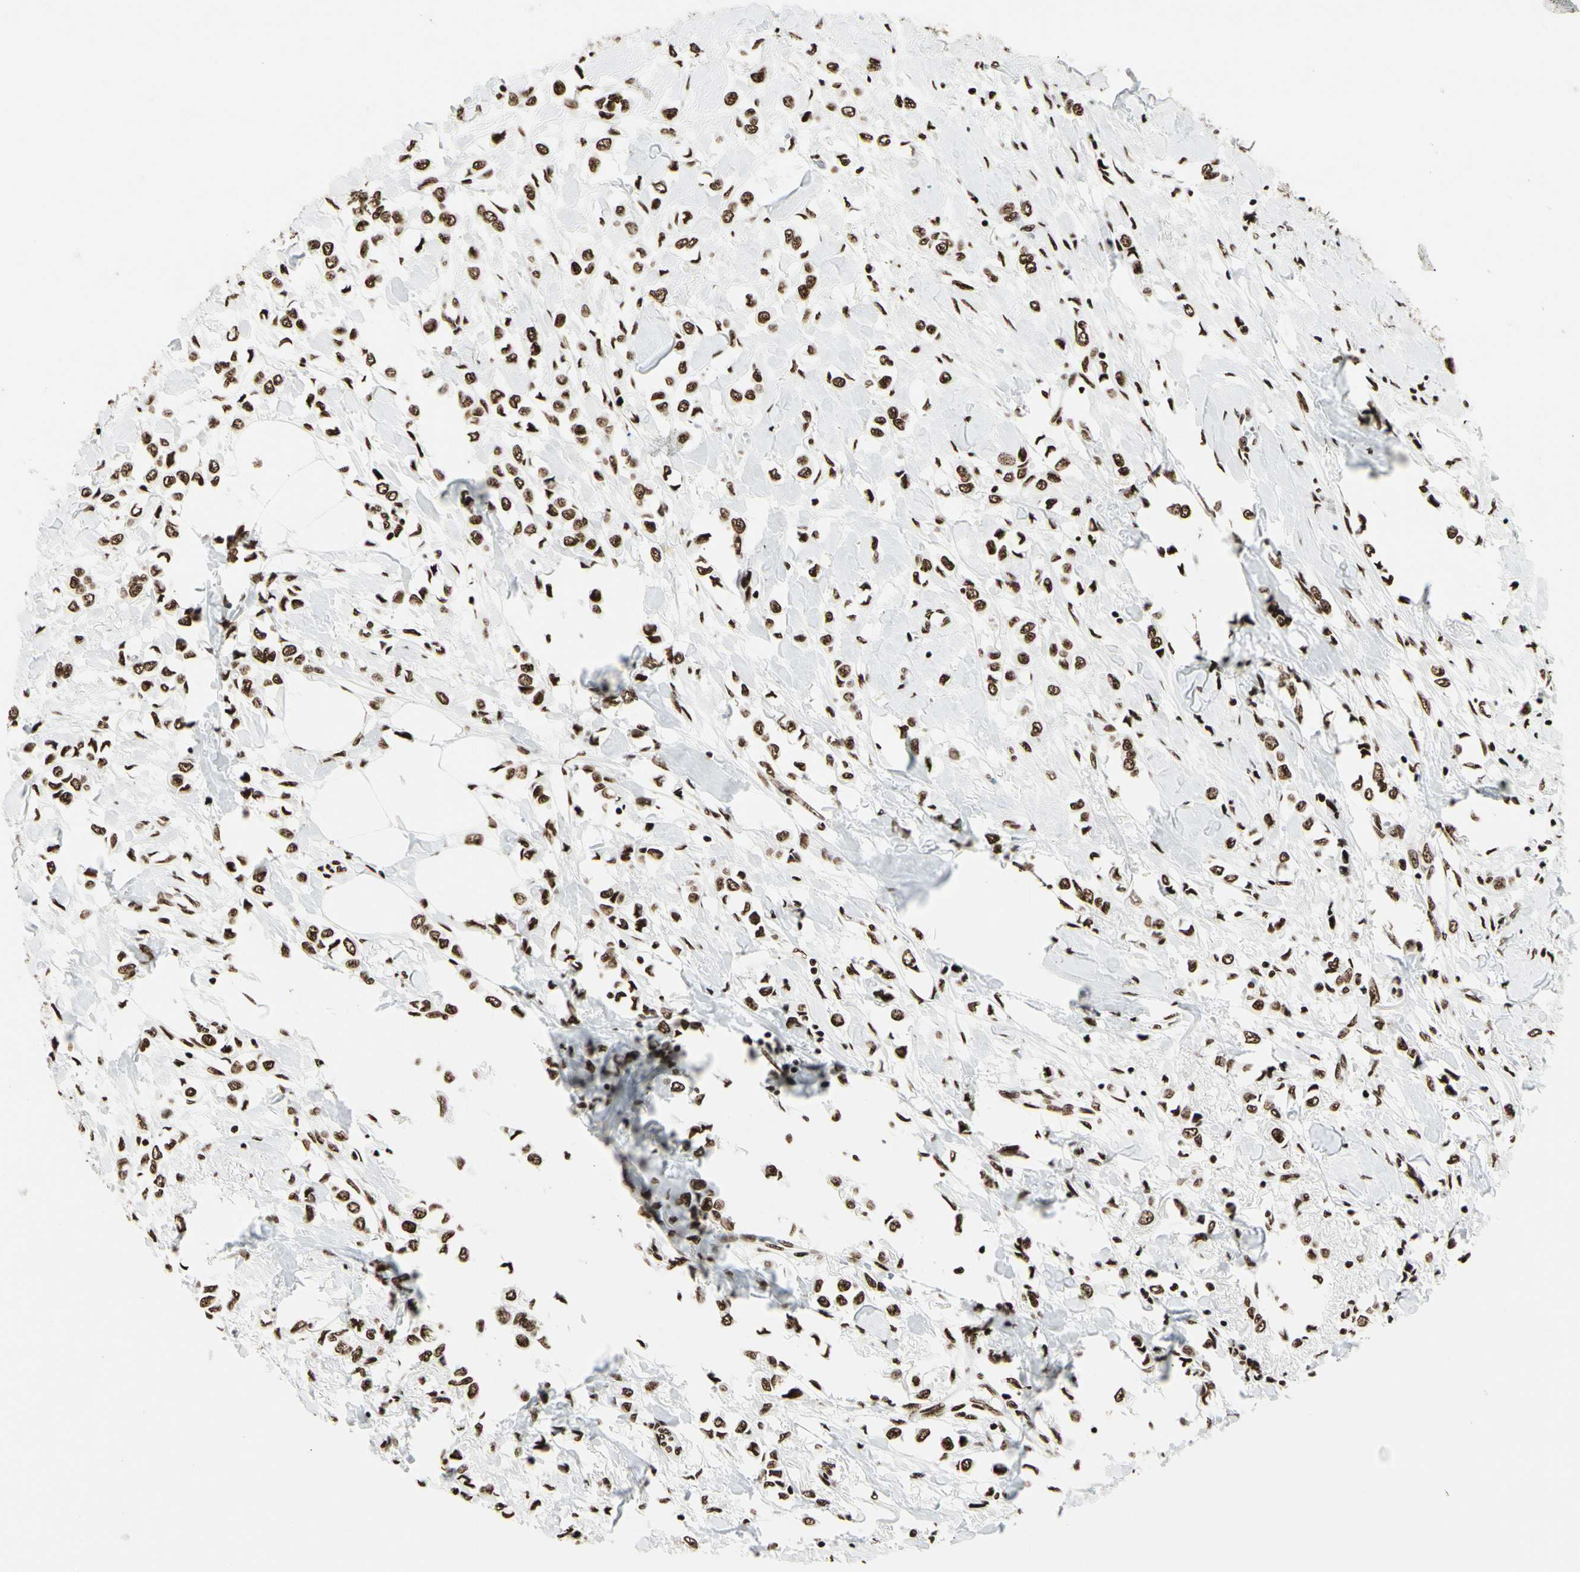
{"staining": {"intensity": "strong", "quantity": ">75%", "location": "nuclear"}, "tissue": "breast cancer", "cell_type": "Tumor cells", "image_type": "cancer", "snomed": [{"axis": "morphology", "description": "Lobular carcinoma"}, {"axis": "topography", "description": "Breast"}], "caption": "Immunohistochemical staining of breast cancer displays high levels of strong nuclear protein staining in approximately >75% of tumor cells.", "gene": "CCAR1", "patient": {"sex": "female", "age": 51}}